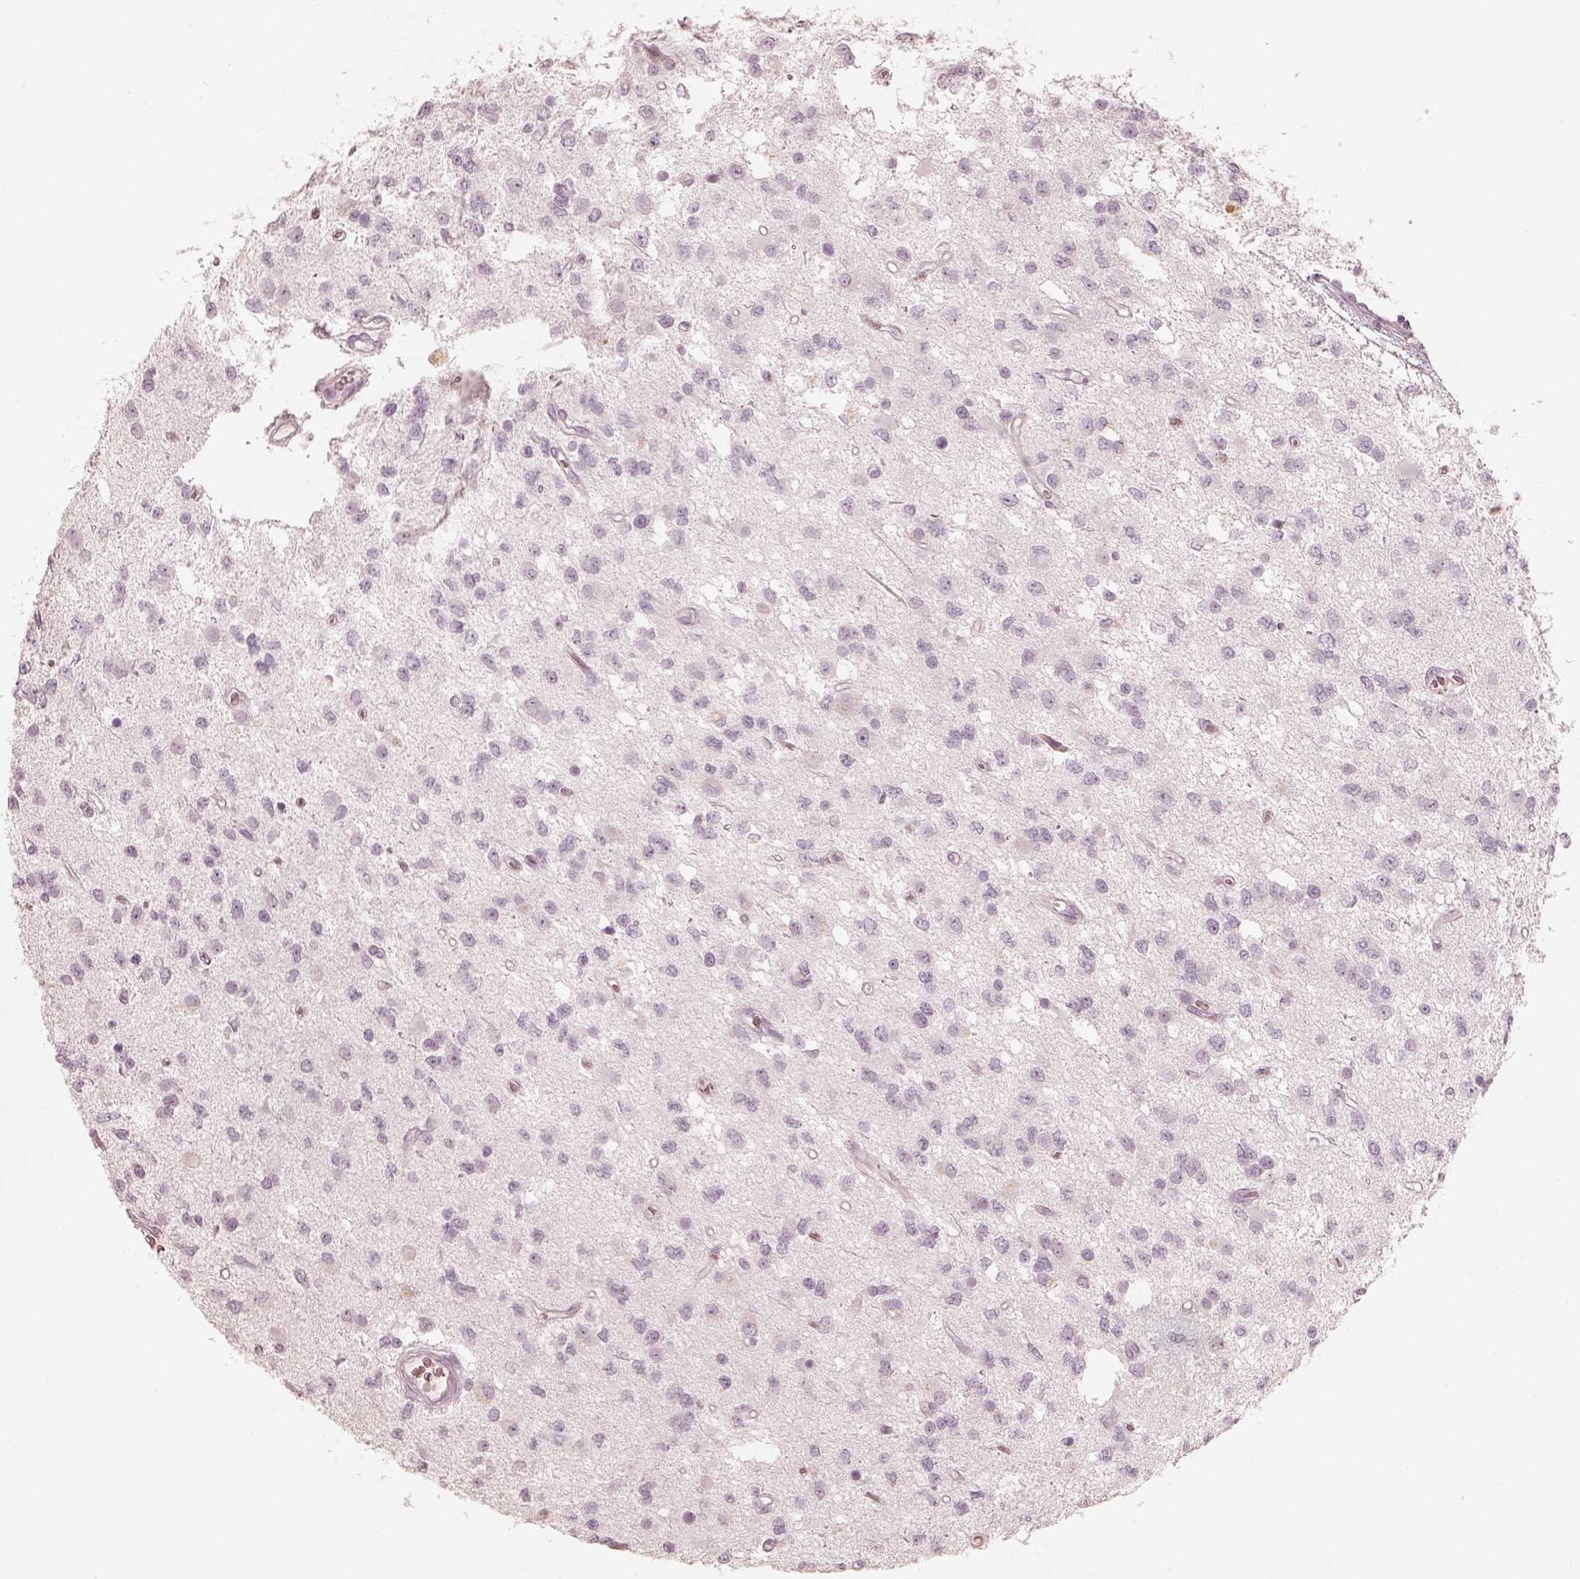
{"staining": {"intensity": "negative", "quantity": "none", "location": "none"}, "tissue": "glioma", "cell_type": "Tumor cells", "image_type": "cancer", "snomed": [{"axis": "morphology", "description": "Glioma, malignant, Low grade"}, {"axis": "topography", "description": "Brain"}], "caption": "DAB (3,3'-diaminobenzidine) immunohistochemical staining of glioma shows no significant positivity in tumor cells.", "gene": "KRT82", "patient": {"sex": "female", "age": 45}}